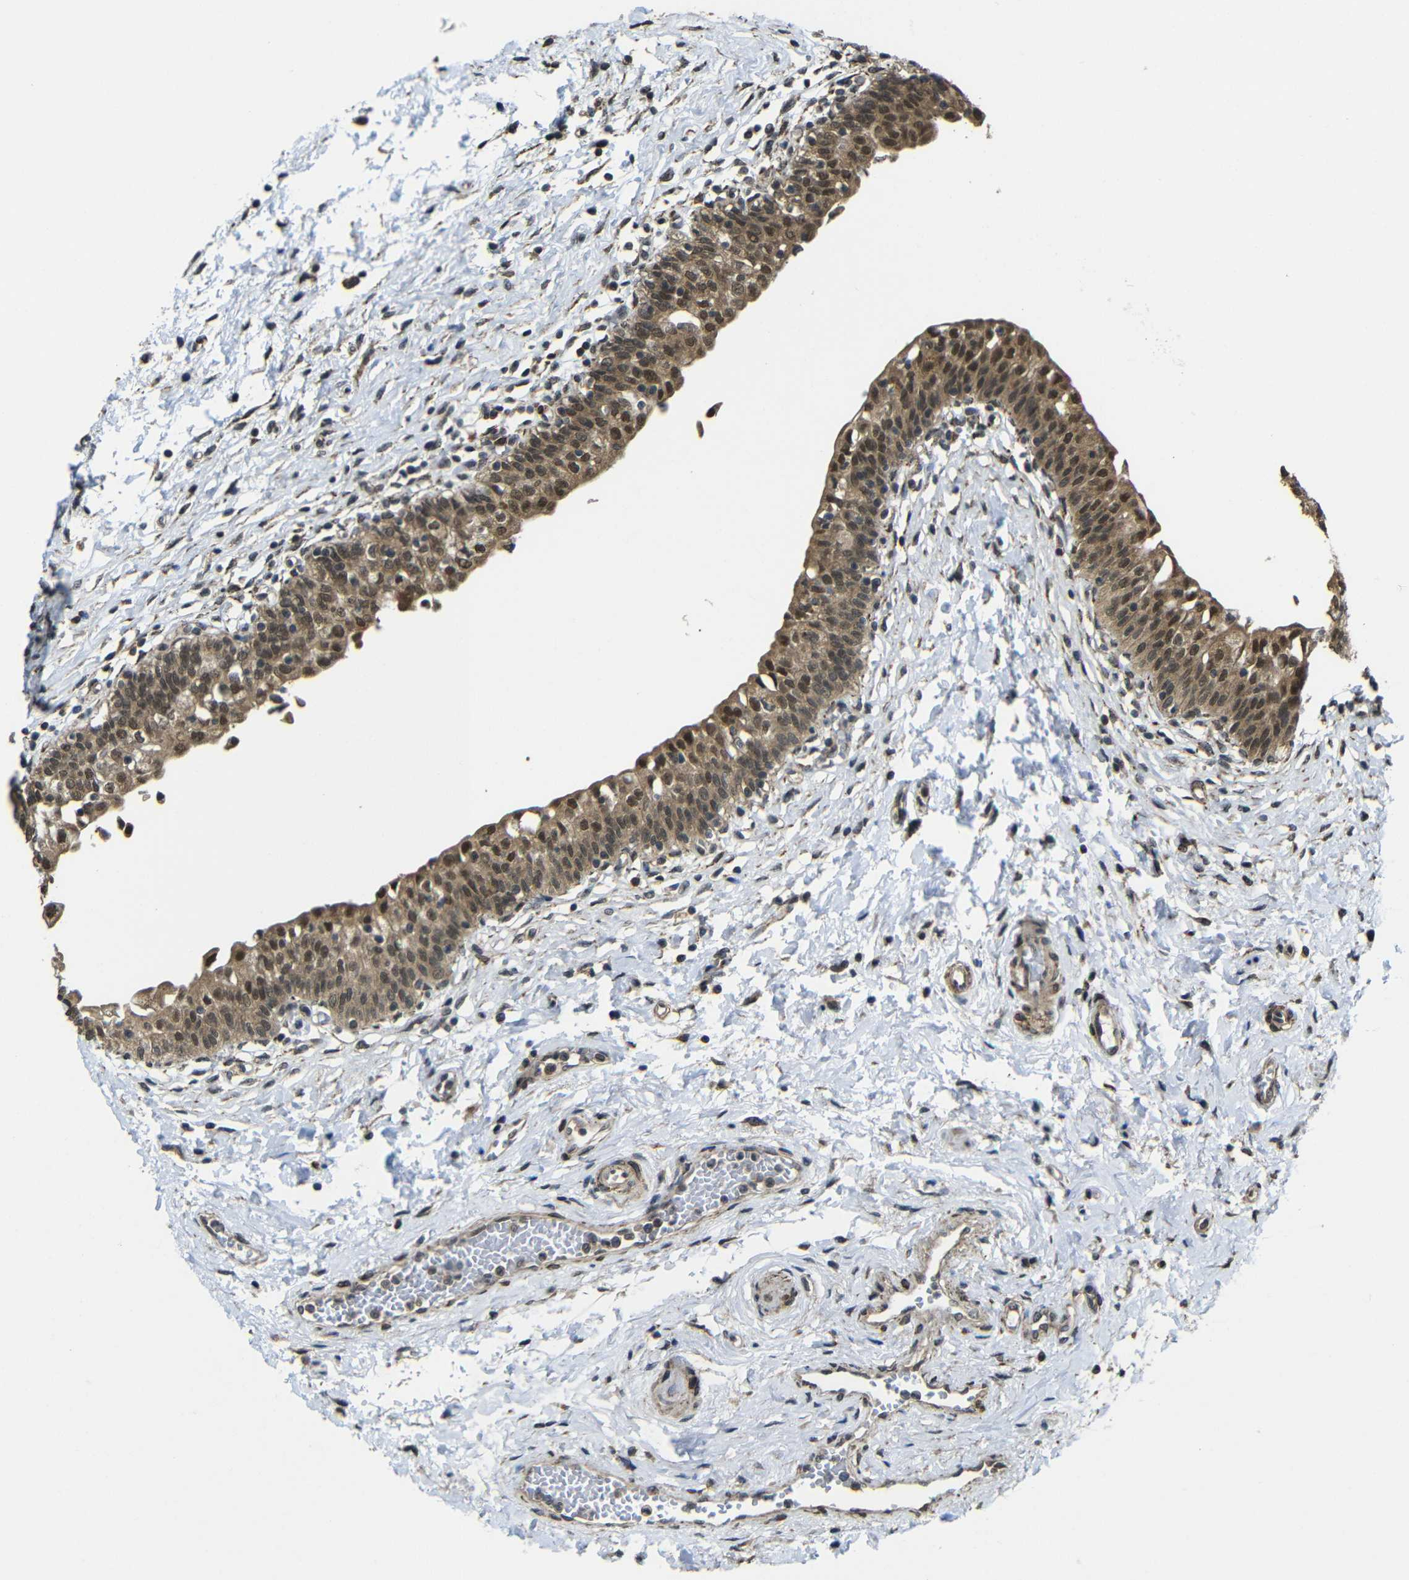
{"staining": {"intensity": "moderate", "quantity": ">75%", "location": "cytoplasmic/membranous,nuclear"}, "tissue": "urinary bladder", "cell_type": "Urothelial cells", "image_type": "normal", "snomed": [{"axis": "morphology", "description": "Normal tissue, NOS"}, {"axis": "topography", "description": "Urinary bladder"}], "caption": "Immunohistochemistry (DAB) staining of benign human urinary bladder shows moderate cytoplasmic/membranous,nuclear protein staining in approximately >75% of urothelial cells.", "gene": "FAM172A", "patient": {"sex": "male", "age": 55}}